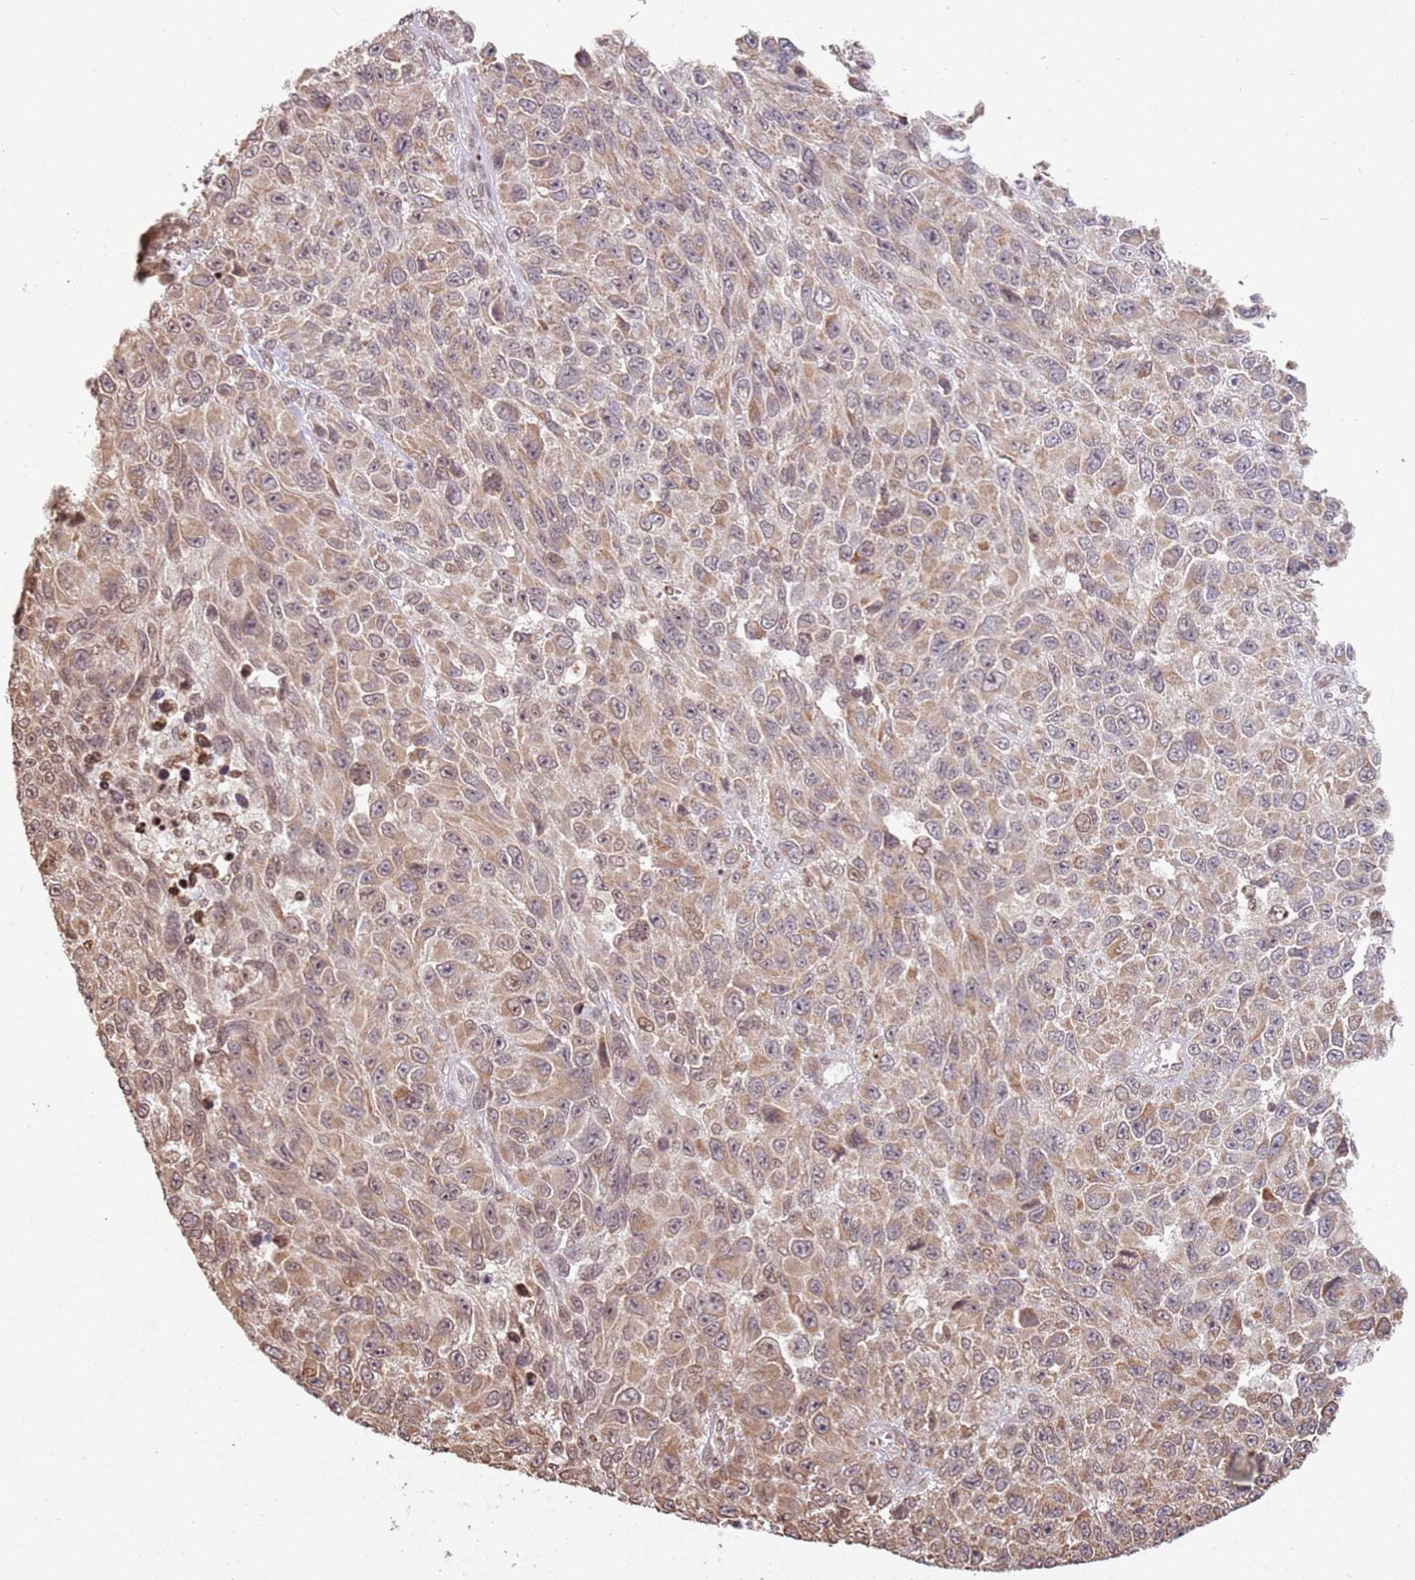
{"staining": {"intensity": "moderate", "quantity": ">75%", "location": "cytoplasmic/membranous"}, "tissue": "melanoma", "cell_type": "Tumor cells", "image_type": "cancer", "snomed": [{"axis": "morphology", "description": "Normal tissue, NOS"}, {"axis": "morphology", "description": "Malignant melanoma, NOS"}, {"axis": "topography", "description": "Skin"}], "caption": "Immunohistochemical staining of malignant melanoma reveals moderate cytoplasmic/membranous protein expression in about >75% of tumor cells.", "gene": "SCAF1", "patient": {"sex": "female", "age": 96}}